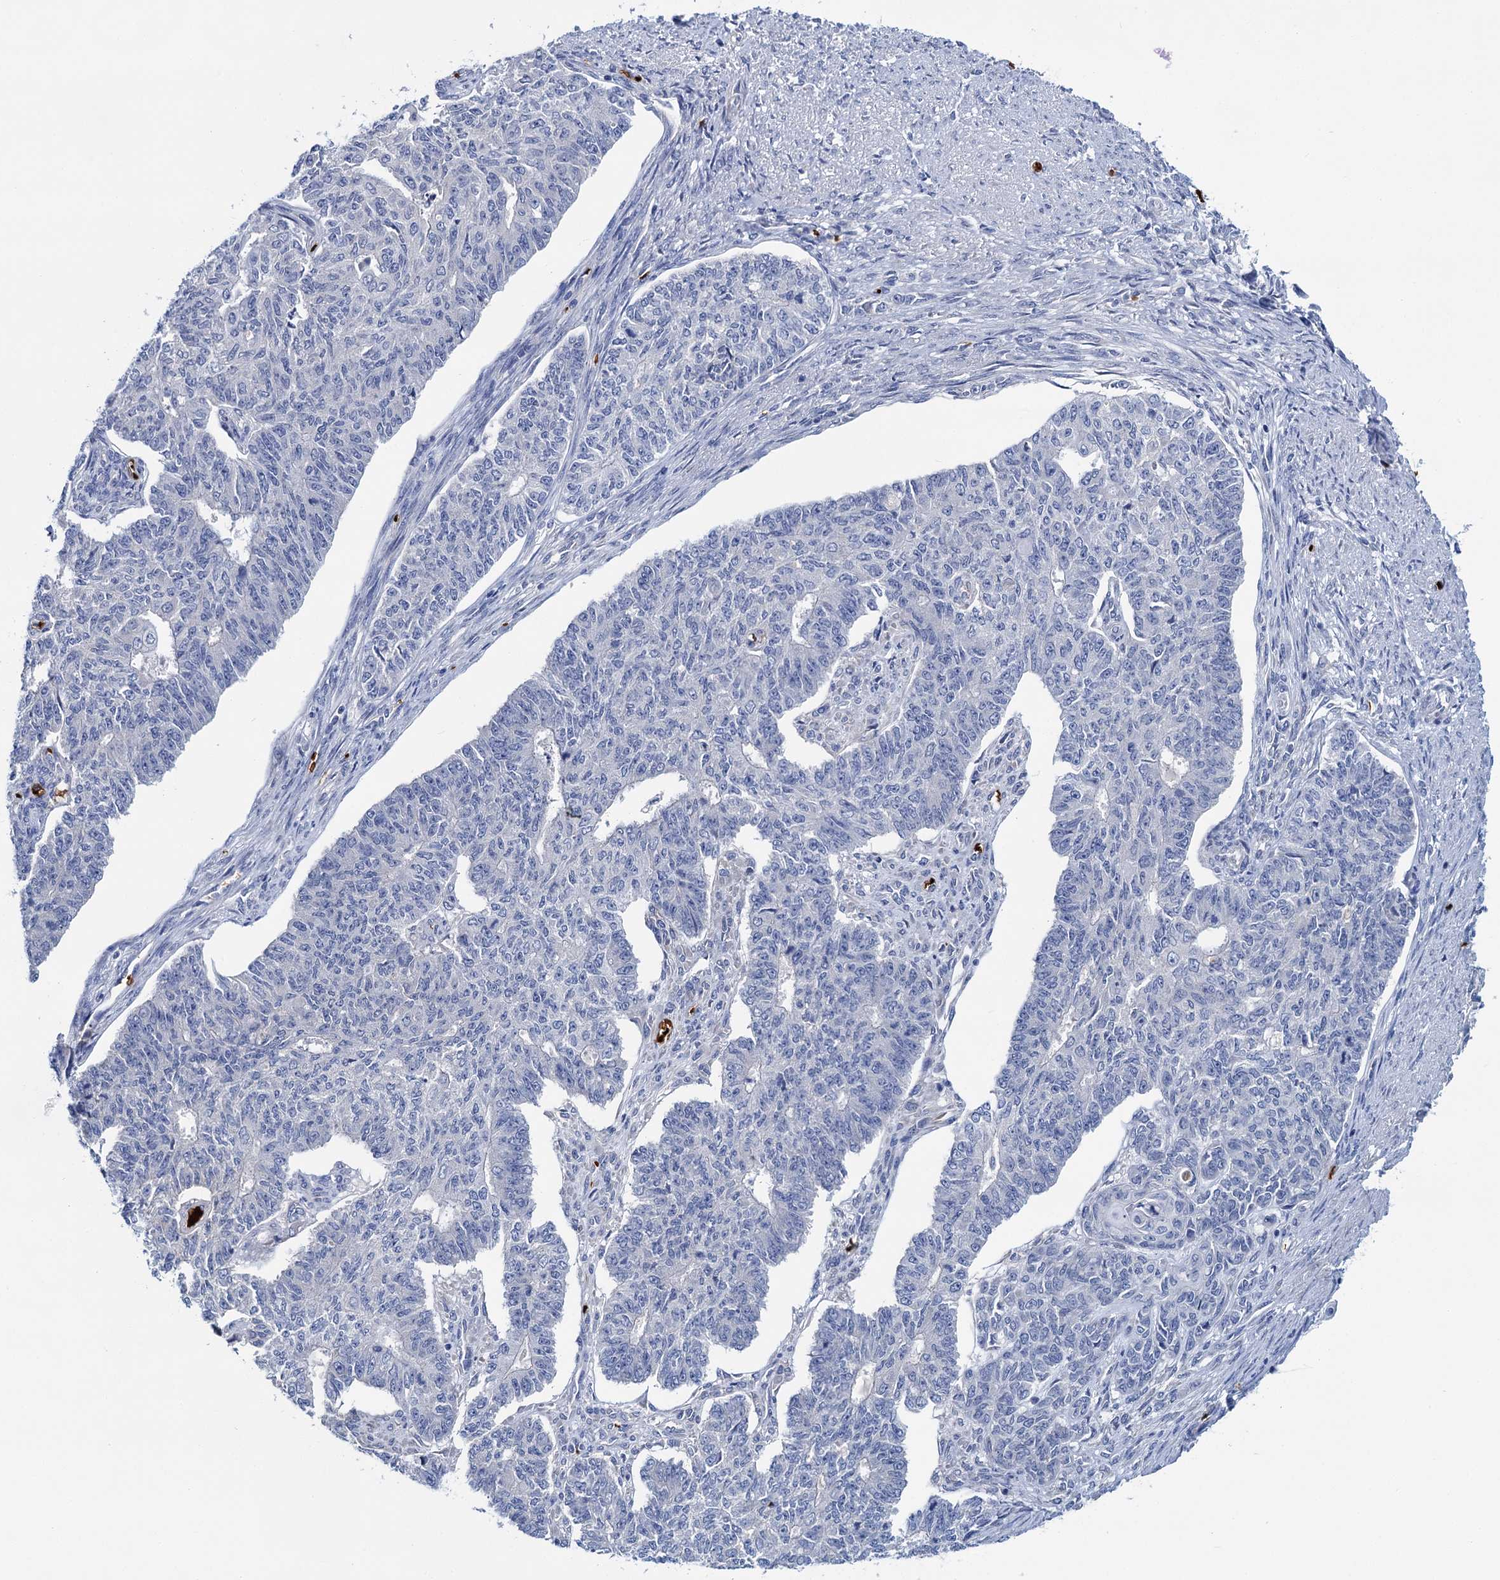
{"staining": {"intensity": "negative", "quantity": "none", "location": "none"}, "tissue": "endometrial cancer", "cell_type": "Tumor cells", "image_type": "cancer", "snomed": [{"axis": "morphology", "description": "Adenocarcinoma, NOS"}, {"axis": "topography", "description": "Endometrium"}], "caption": "A photomicrograph of human endometrial cancer (adenocarcinoma) is negative for staining in tumor cells. (IHC, brightfield microscopy, high magnification).", "gene": "ATG2A", "patient": {"sex": "female", "age": 32}}